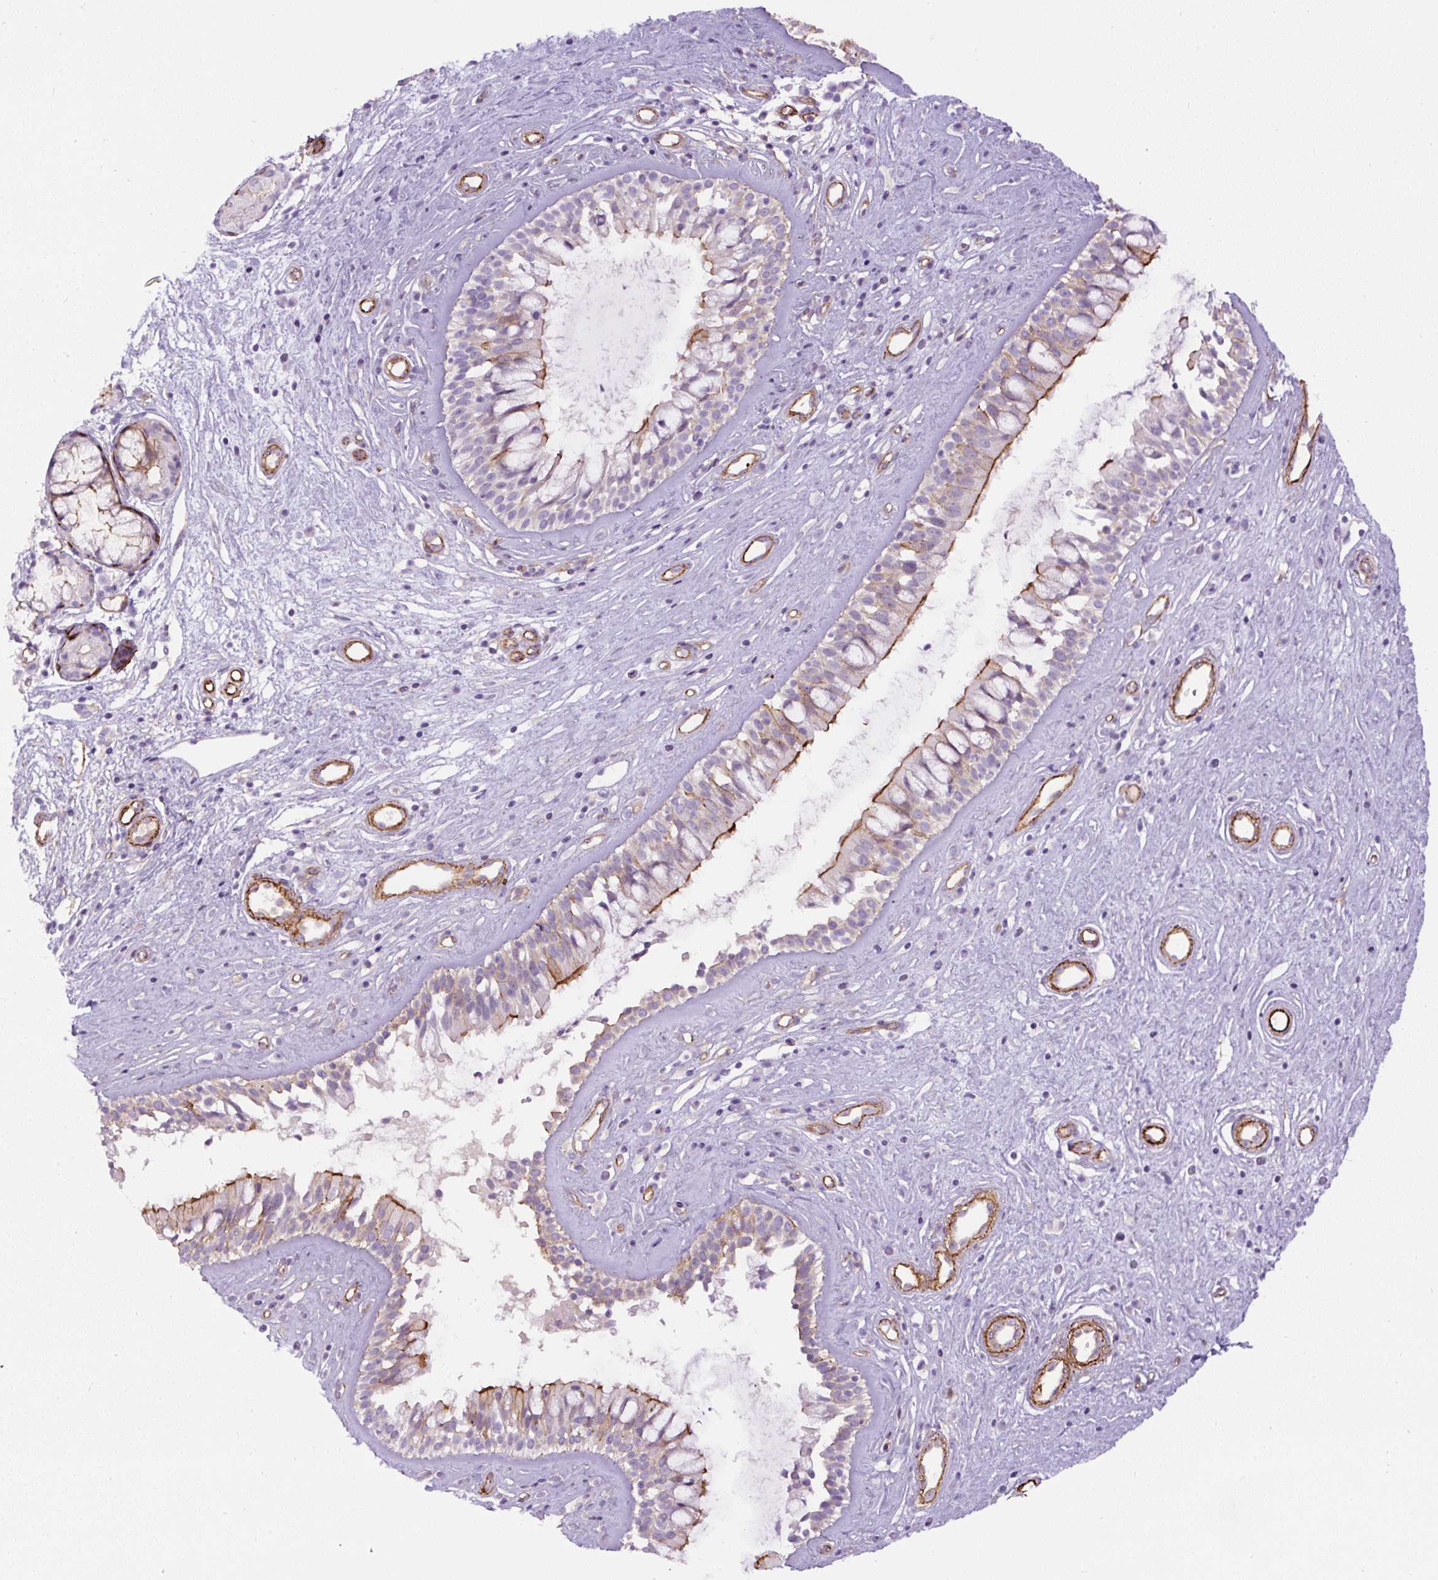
{"staining": {"intensity": "moderate", "quantity": "<25%", "location": "cytoplasmic/membranous"}, "tissue": "nasopharynx", "cell_type": "Respiratory epithelial cells", "image_type": "normal", "snomed": [{"axis": "morphology", "description": "Normal tissue, NOS"}, {"axis": "topography", "description": "Nasopharynx"}], "caption": "Human nasopharynx stained for a protein (brown) reveals moderate cytoplasmic/membranous positive expression in approximately <25% of respiratory epithelial cells.", "gene": "B3GALT5", "patient": {"sex": "male", "age": 32}}